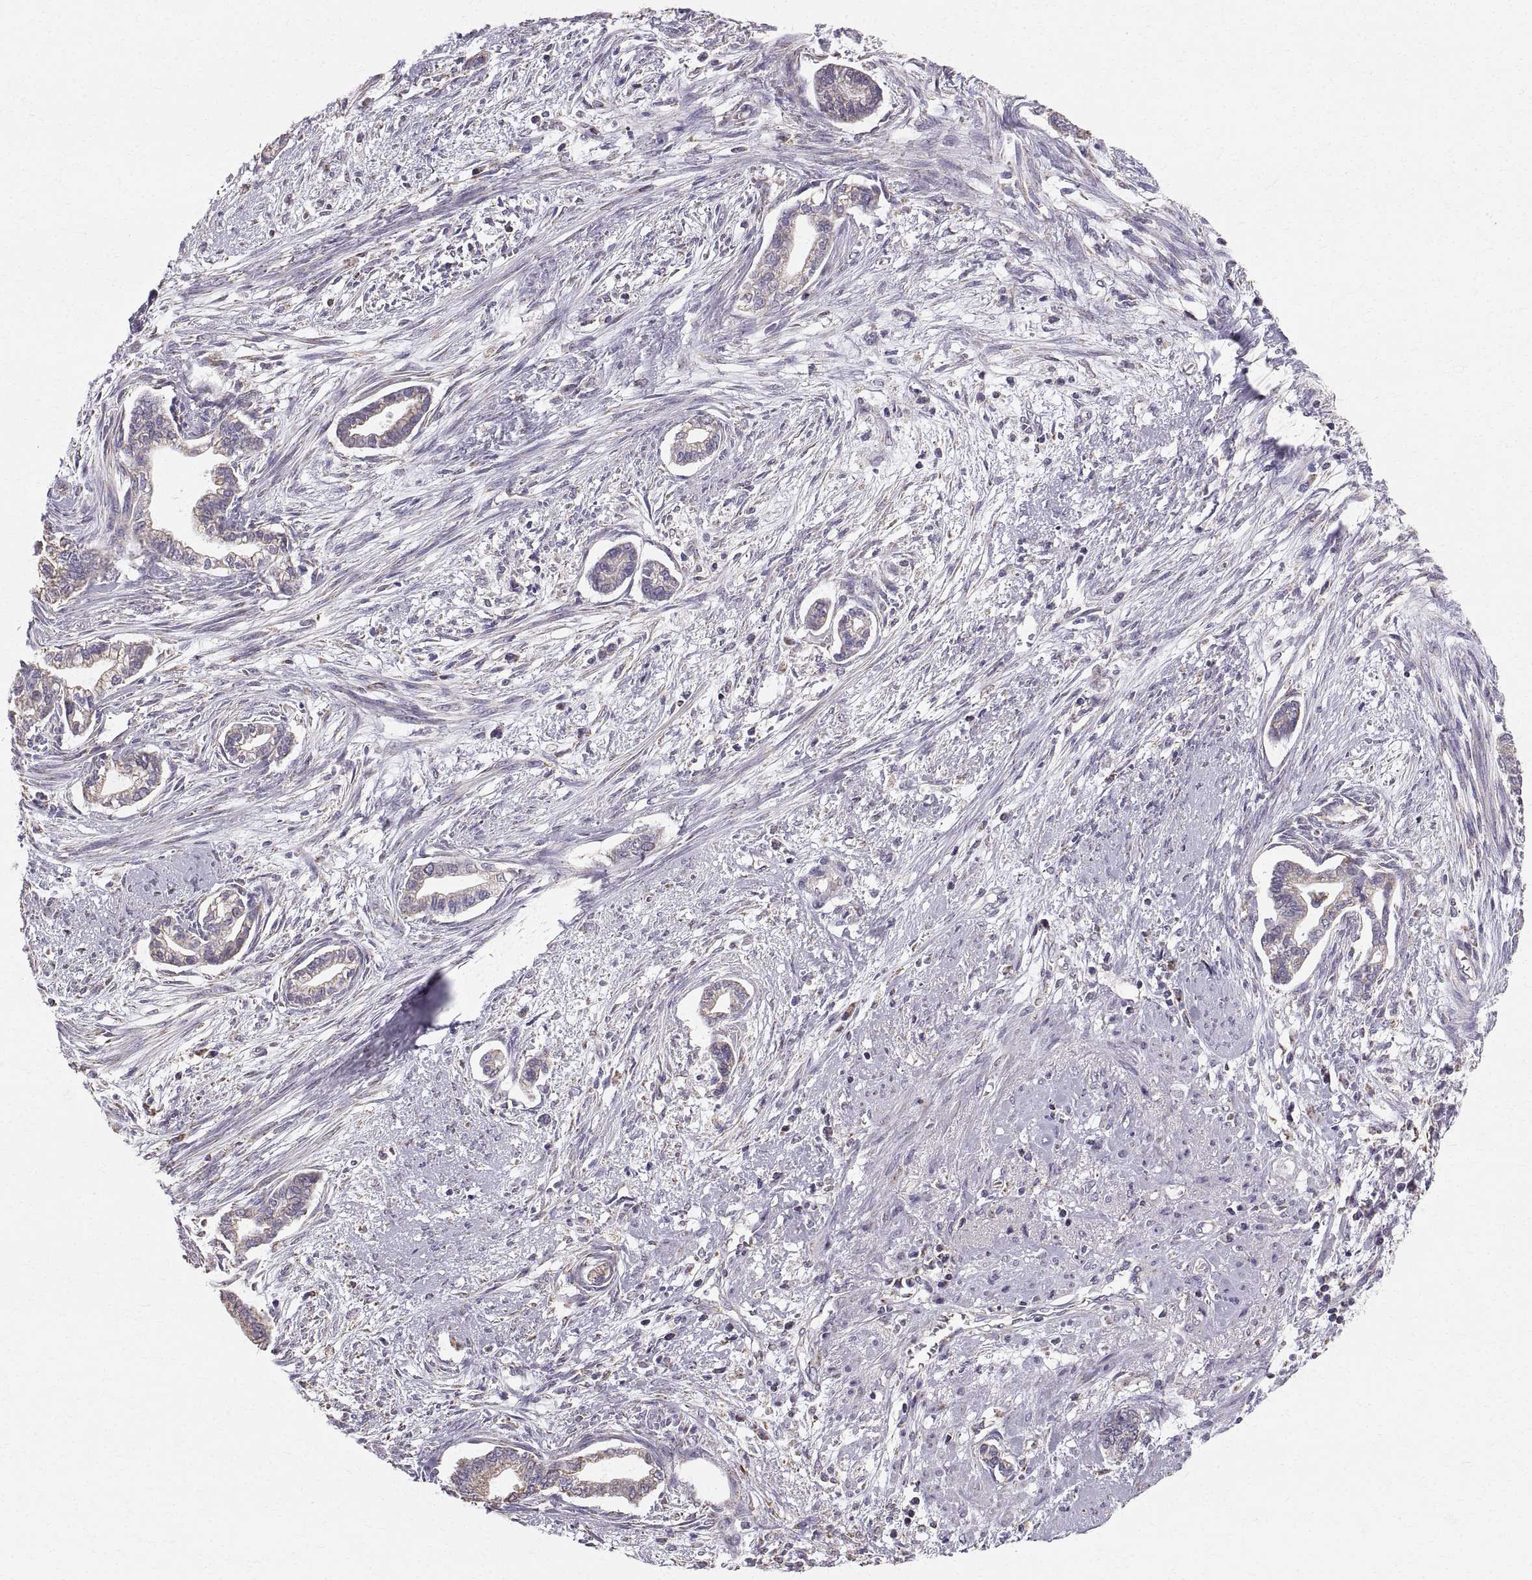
{"staining": {"intensity": "negative", "quantity": "none", "location": "none"}, "tissue": "cervical cancer", "cell_type": "Tumor cells", "image_type": "cancer", "snomed": [{"axis": "morphology", "description": "Adenocarcinoma, NOS"}, {"axis": "topography", "description": "Cervix"}], "caption": "Image shows no significant protein staining in tumor cells of cervical cancer (adenocarcinoma). (DAB immunohistochemistry with hematoxylin counter stain).", "gene": "STMND1", "patient": {"sex": "female", "age": 62}}